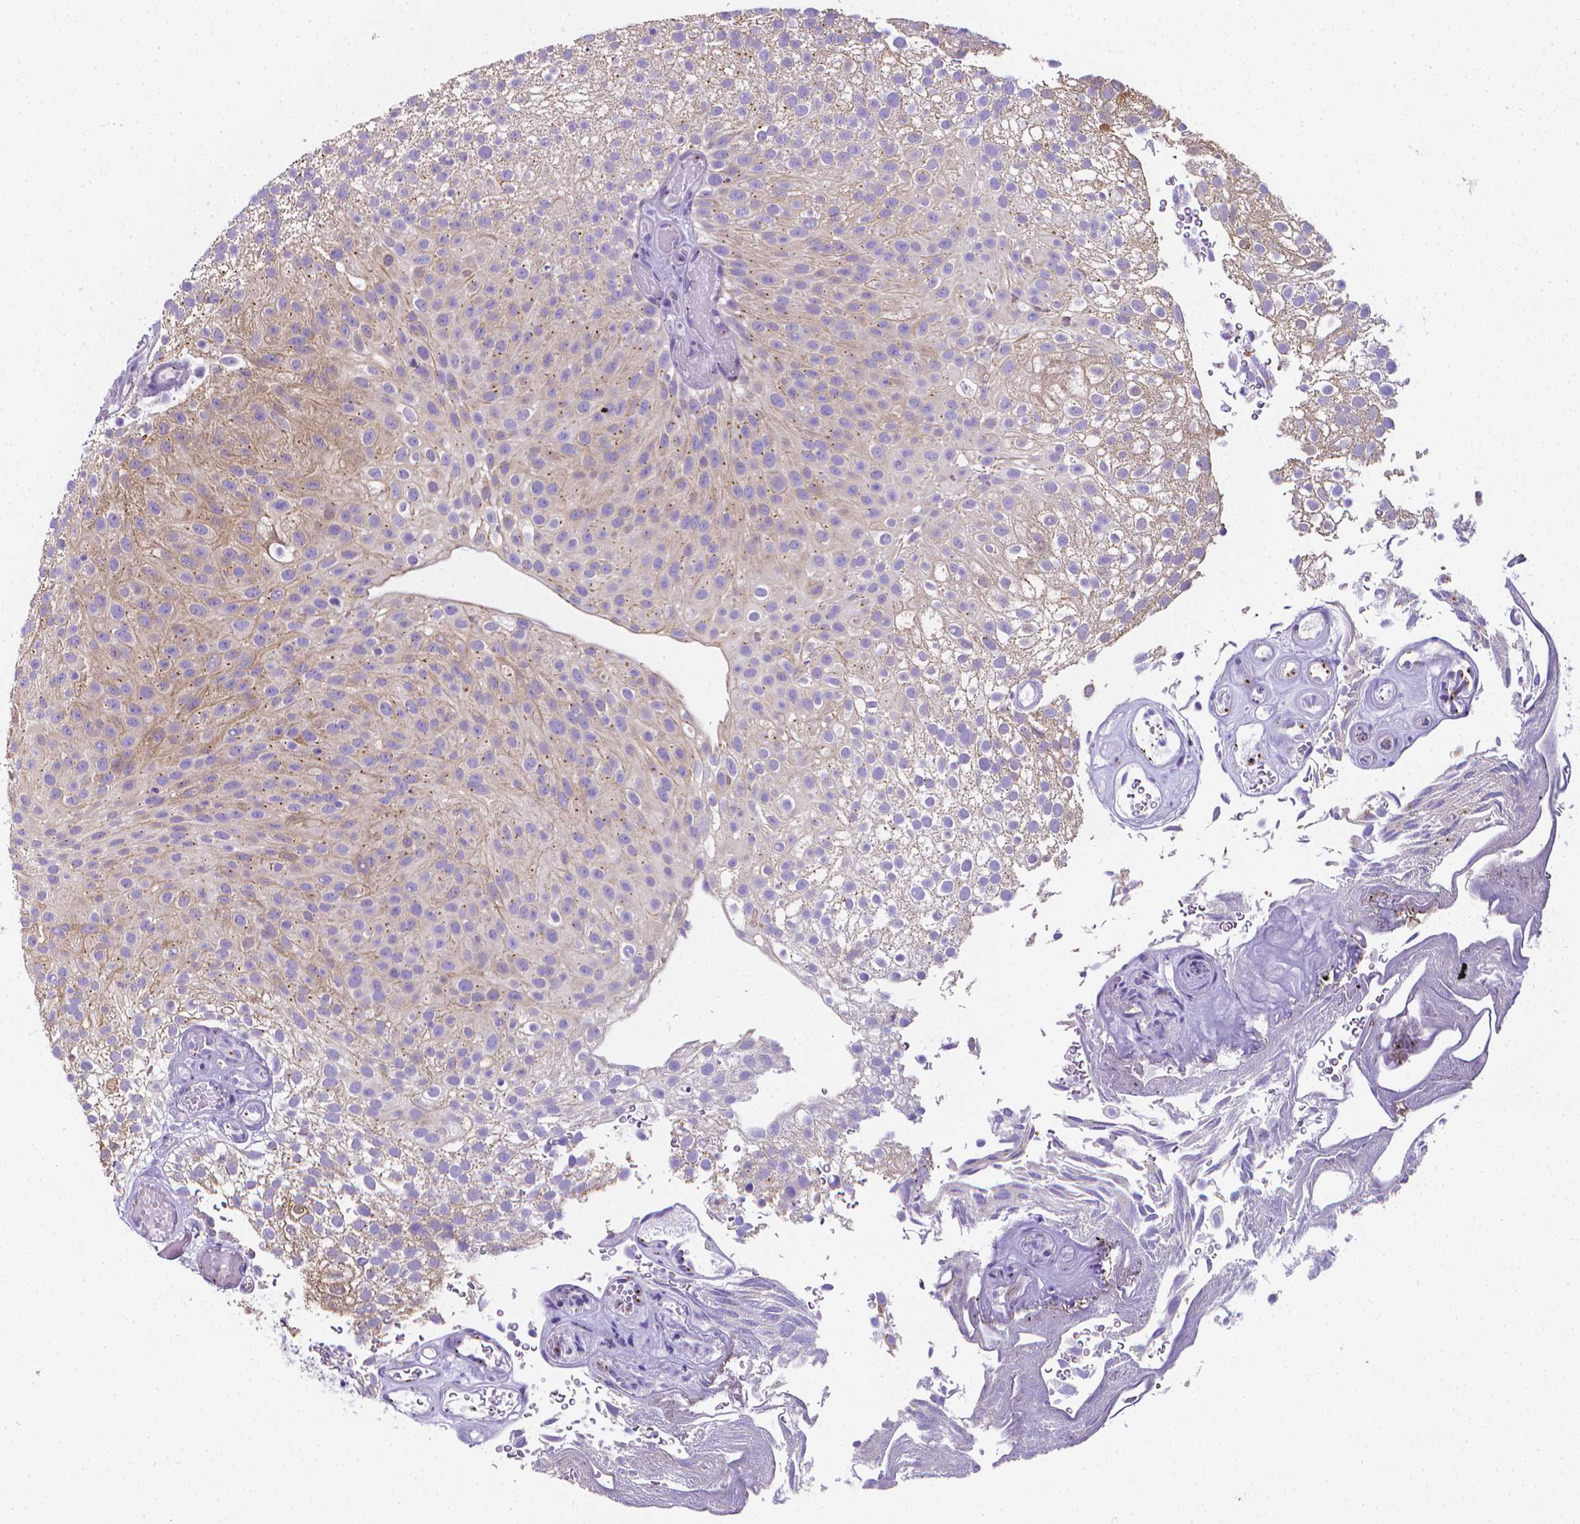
{"staining": {"intensity": "negative", "quantity": "none", "location": "none"}, "tissue": "urothelial cancer", "cell_type": "Tumor cells", "image_type": "cancer", "snomed": [{"axis": "morphology", "description": "Urothelial carcinoma, Low grade"}, {"axis": "topography", "description": "Urinary bladder"}], "caption": "This micrograph is of urothelial cancer stained with immunohistochemistry (IHC) to label a protein in brown with the nuclei are counter-stained blue. There is no positivity in tumor cells. Nuclei are stained in blue.", "gene": "LRRC73", "patient": {"sex": "male", "age": 78}}